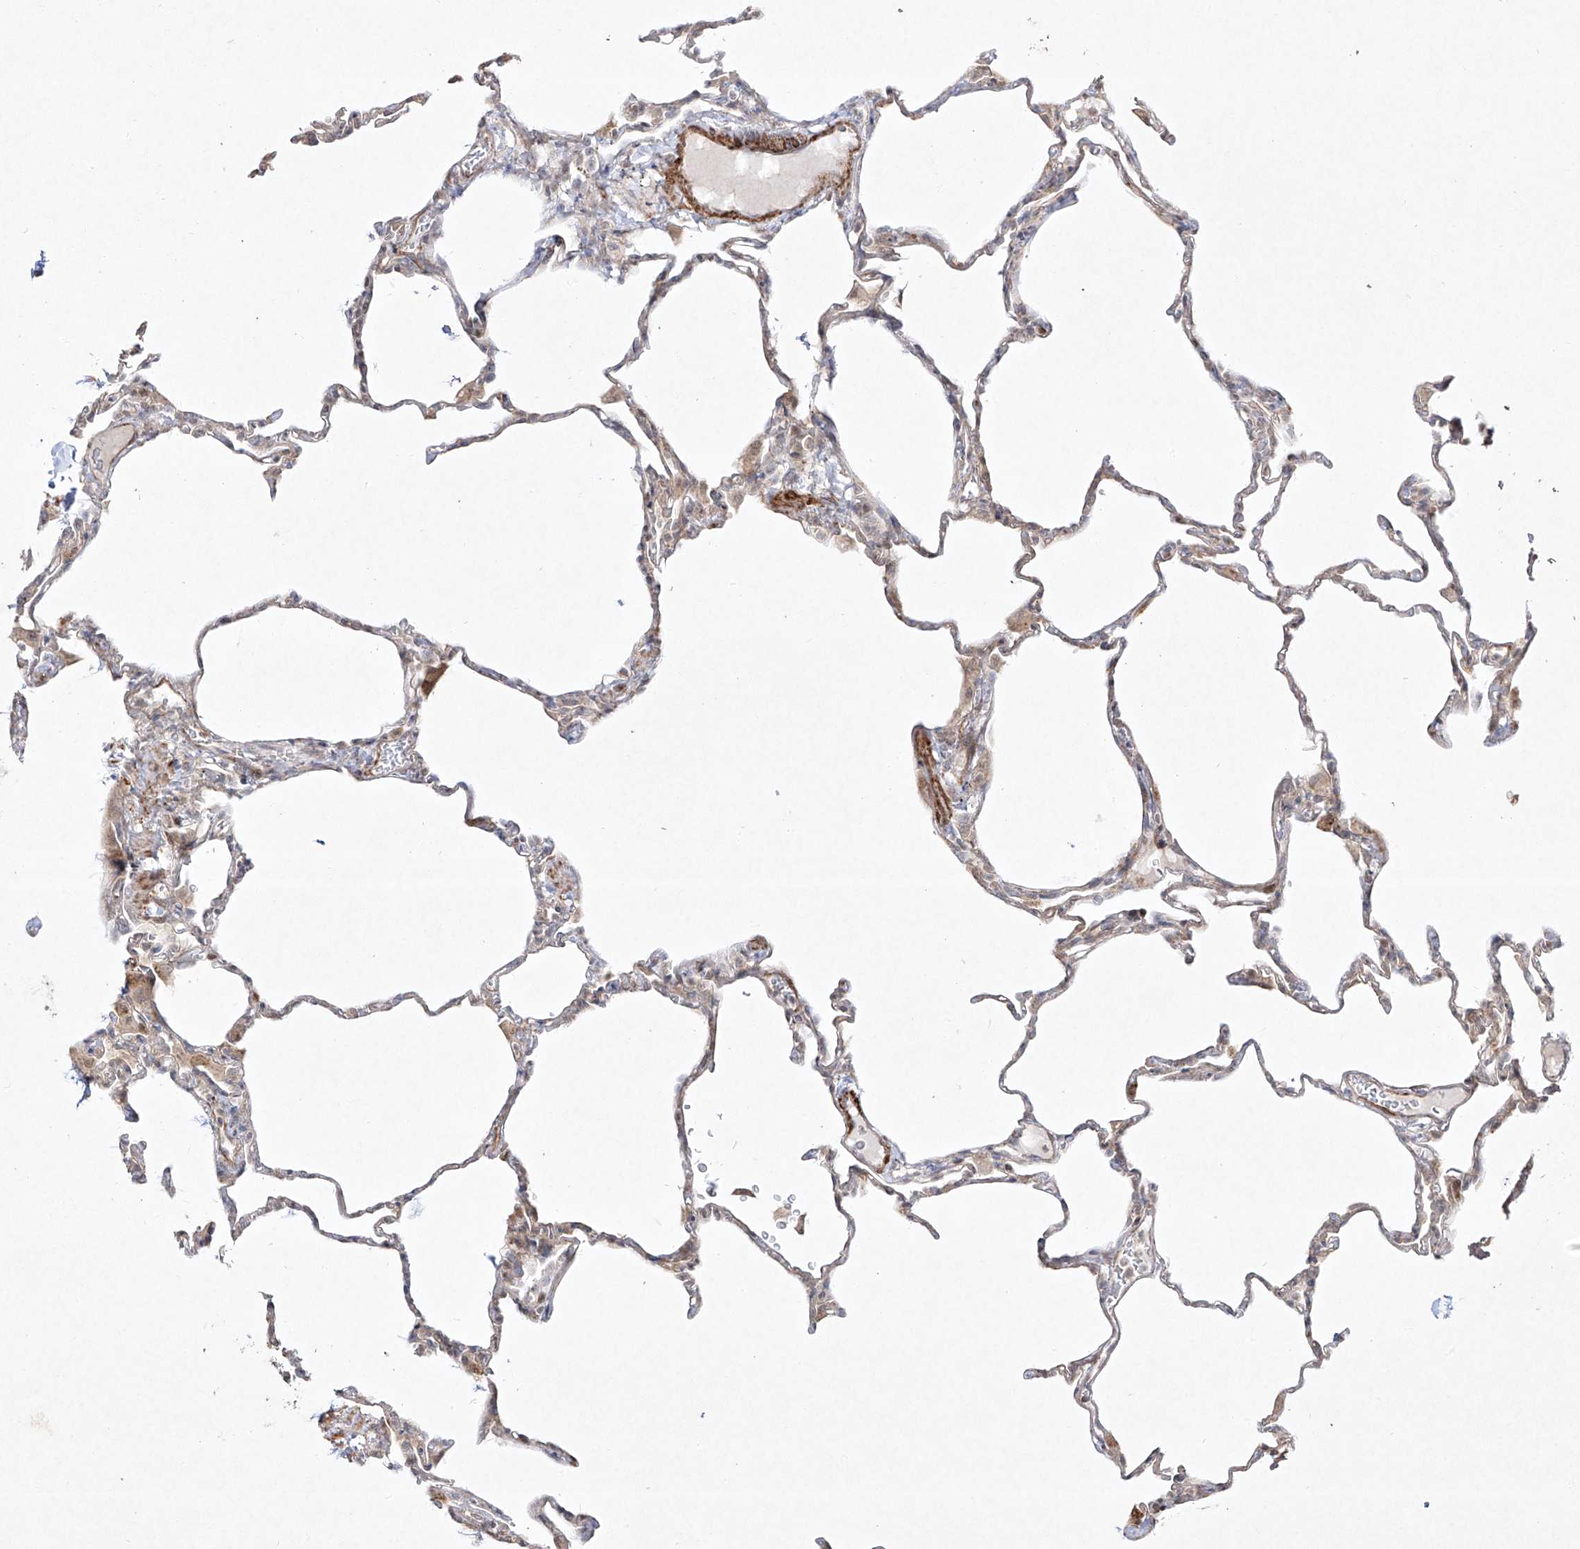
{"staining": {"intensity": "weak", "quantity": "<25%", "location": "cytoplasmic/membranous"}, "tissue": "lung", "cell_type": "Alveolar cells", "image_type": "normal", "snomed": [{"axis": "morphology", "description": "Normal tissue, NOS"}, {"axis": "topography", "description": "Lung"}], "caption": "The photomicrograph demonstrates no significant staining in alveolar cells of lung.", "gene": "KDM1B", "patient": {"sex": "male", "age": 20}}